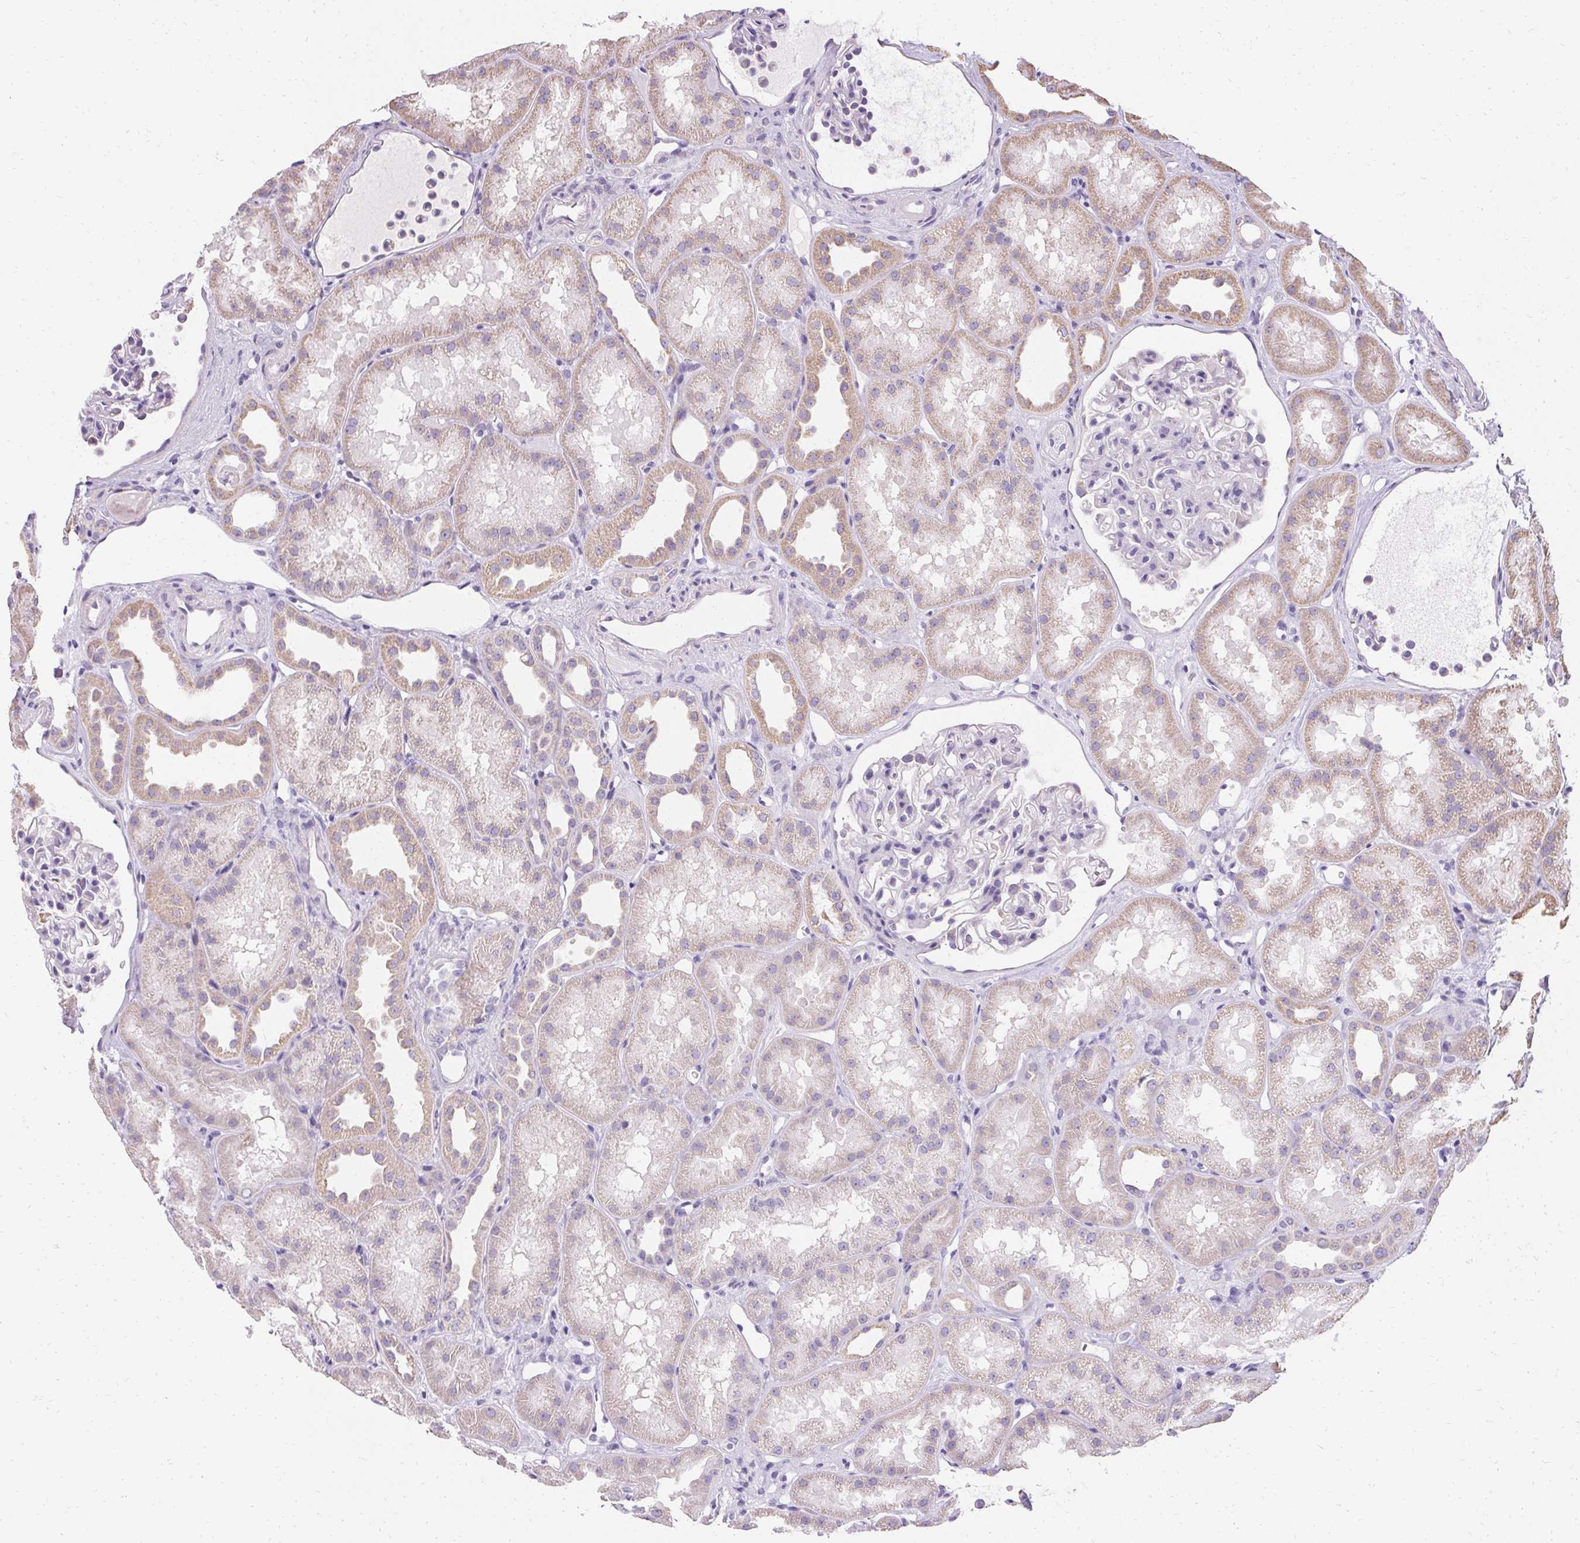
{"staining": {"intensity": "negative", "quantity": "none", "location": "none"}, "tissue": "kidney", "cell_type": "Cells in glomeruli", "image_type": "normal", "snomed": [{"axis": "morphology", "description": "Normal tissue, NOS"}, {"axis": "topography", "description": "Kidney"}], "caption": "An IHC image of unremarkable kidney is shown. There is no staining in cells in glomeruli of kidney. (Brightfield microscopy of DAB immunohistochemistry at high magnification).", "gene": "ASGR2", "patient": {"sex": "male", "age": 61}}